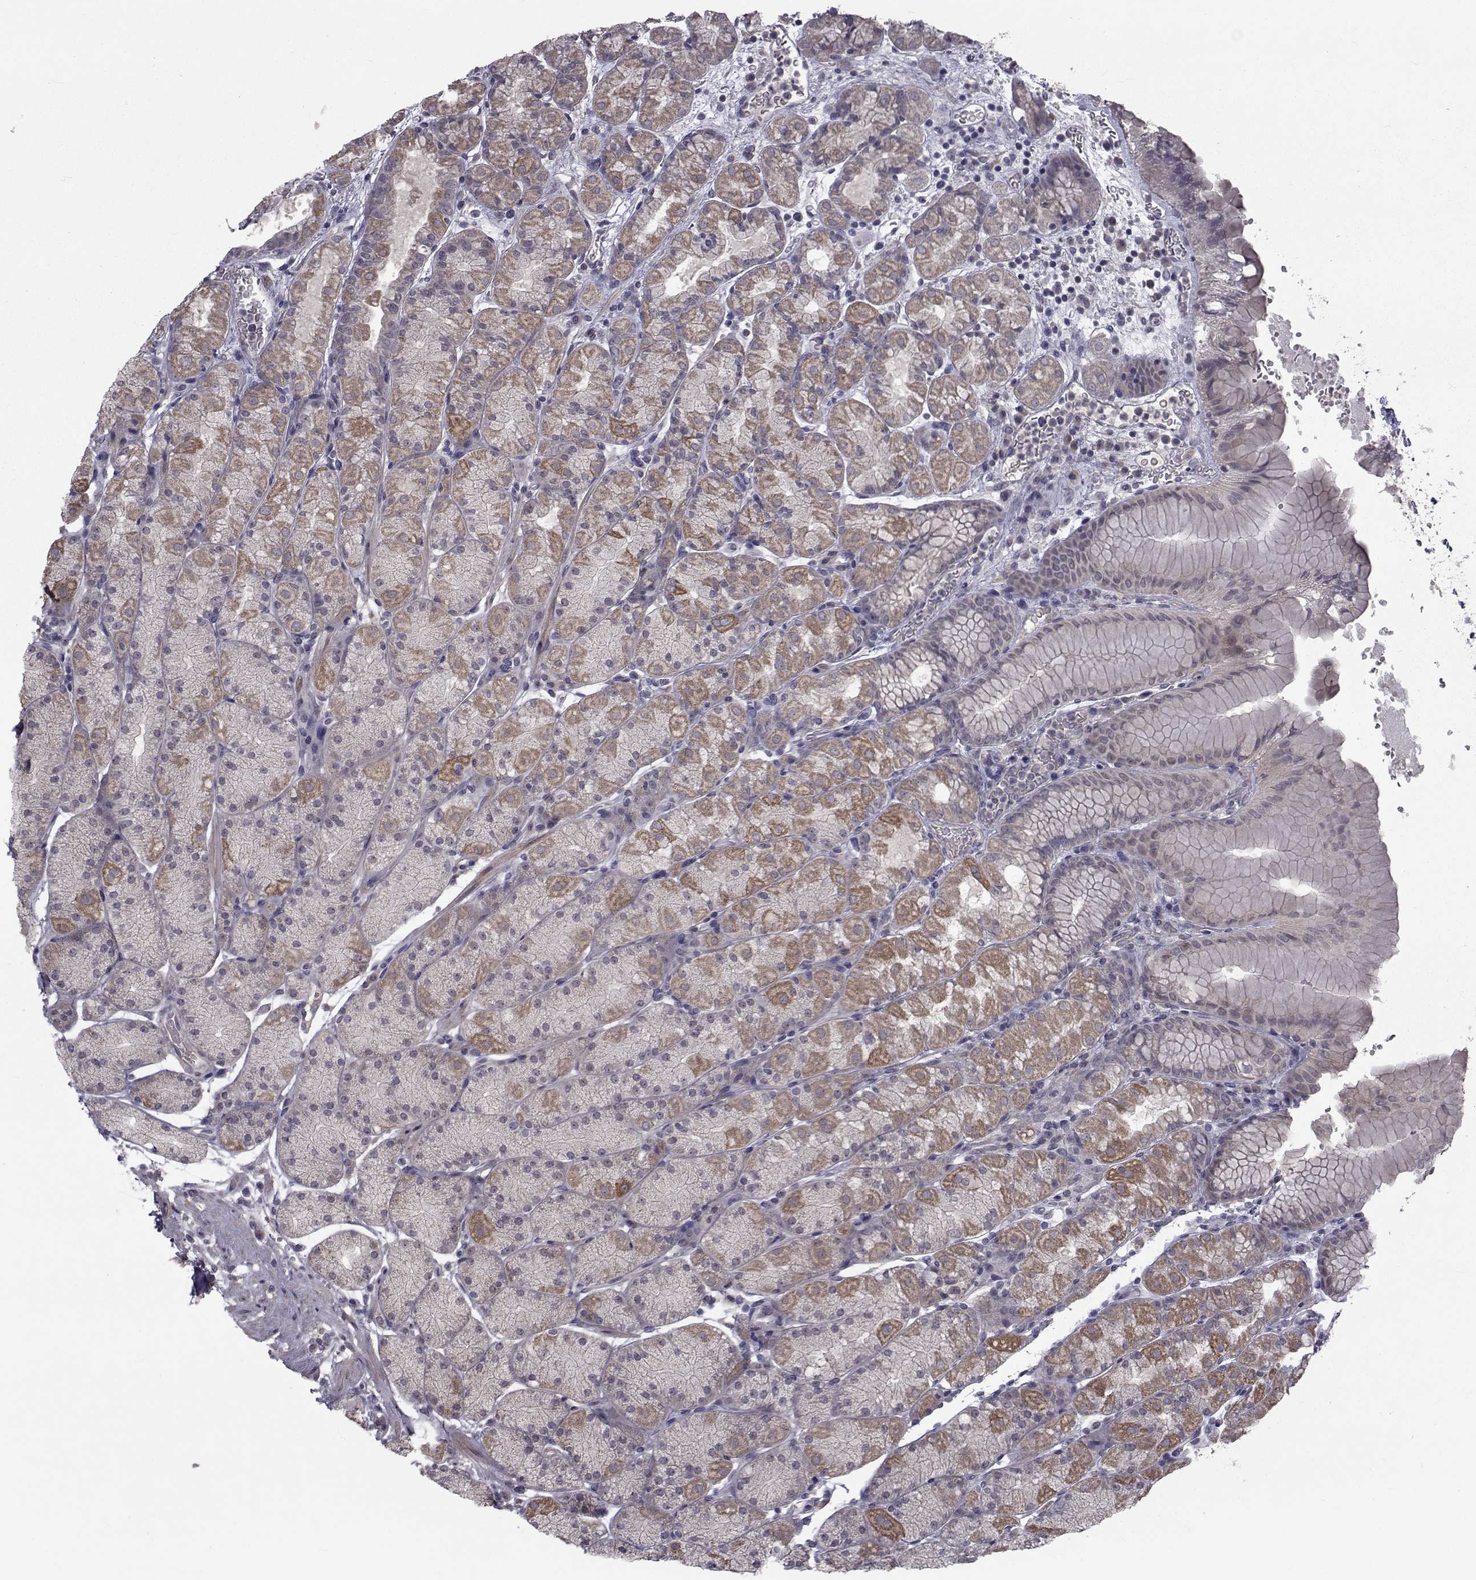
{"staining": {"intensity": "moderate", "quantity": "25%-75%", "location": "cytoplasmic/membranous"}, "tissue": "stomach", "cell_type": "Glandular cells", "image_type": "normal", "snomed": [{"axis": "morphology", "description": "Normal tissue, NOS"}, {"axis": "topography", "description": "Stomach, upper"}, {"axis": "topography", "description": "Stomach"}], "caption": "Immunohistochemical staining of benign stomach exhibits moderate cytoplasmic/membranous protein expression in approximately 25%-75% of glandular cells.", "gene": "FDXR", "patient": {"sex": "male", "age": 76}}